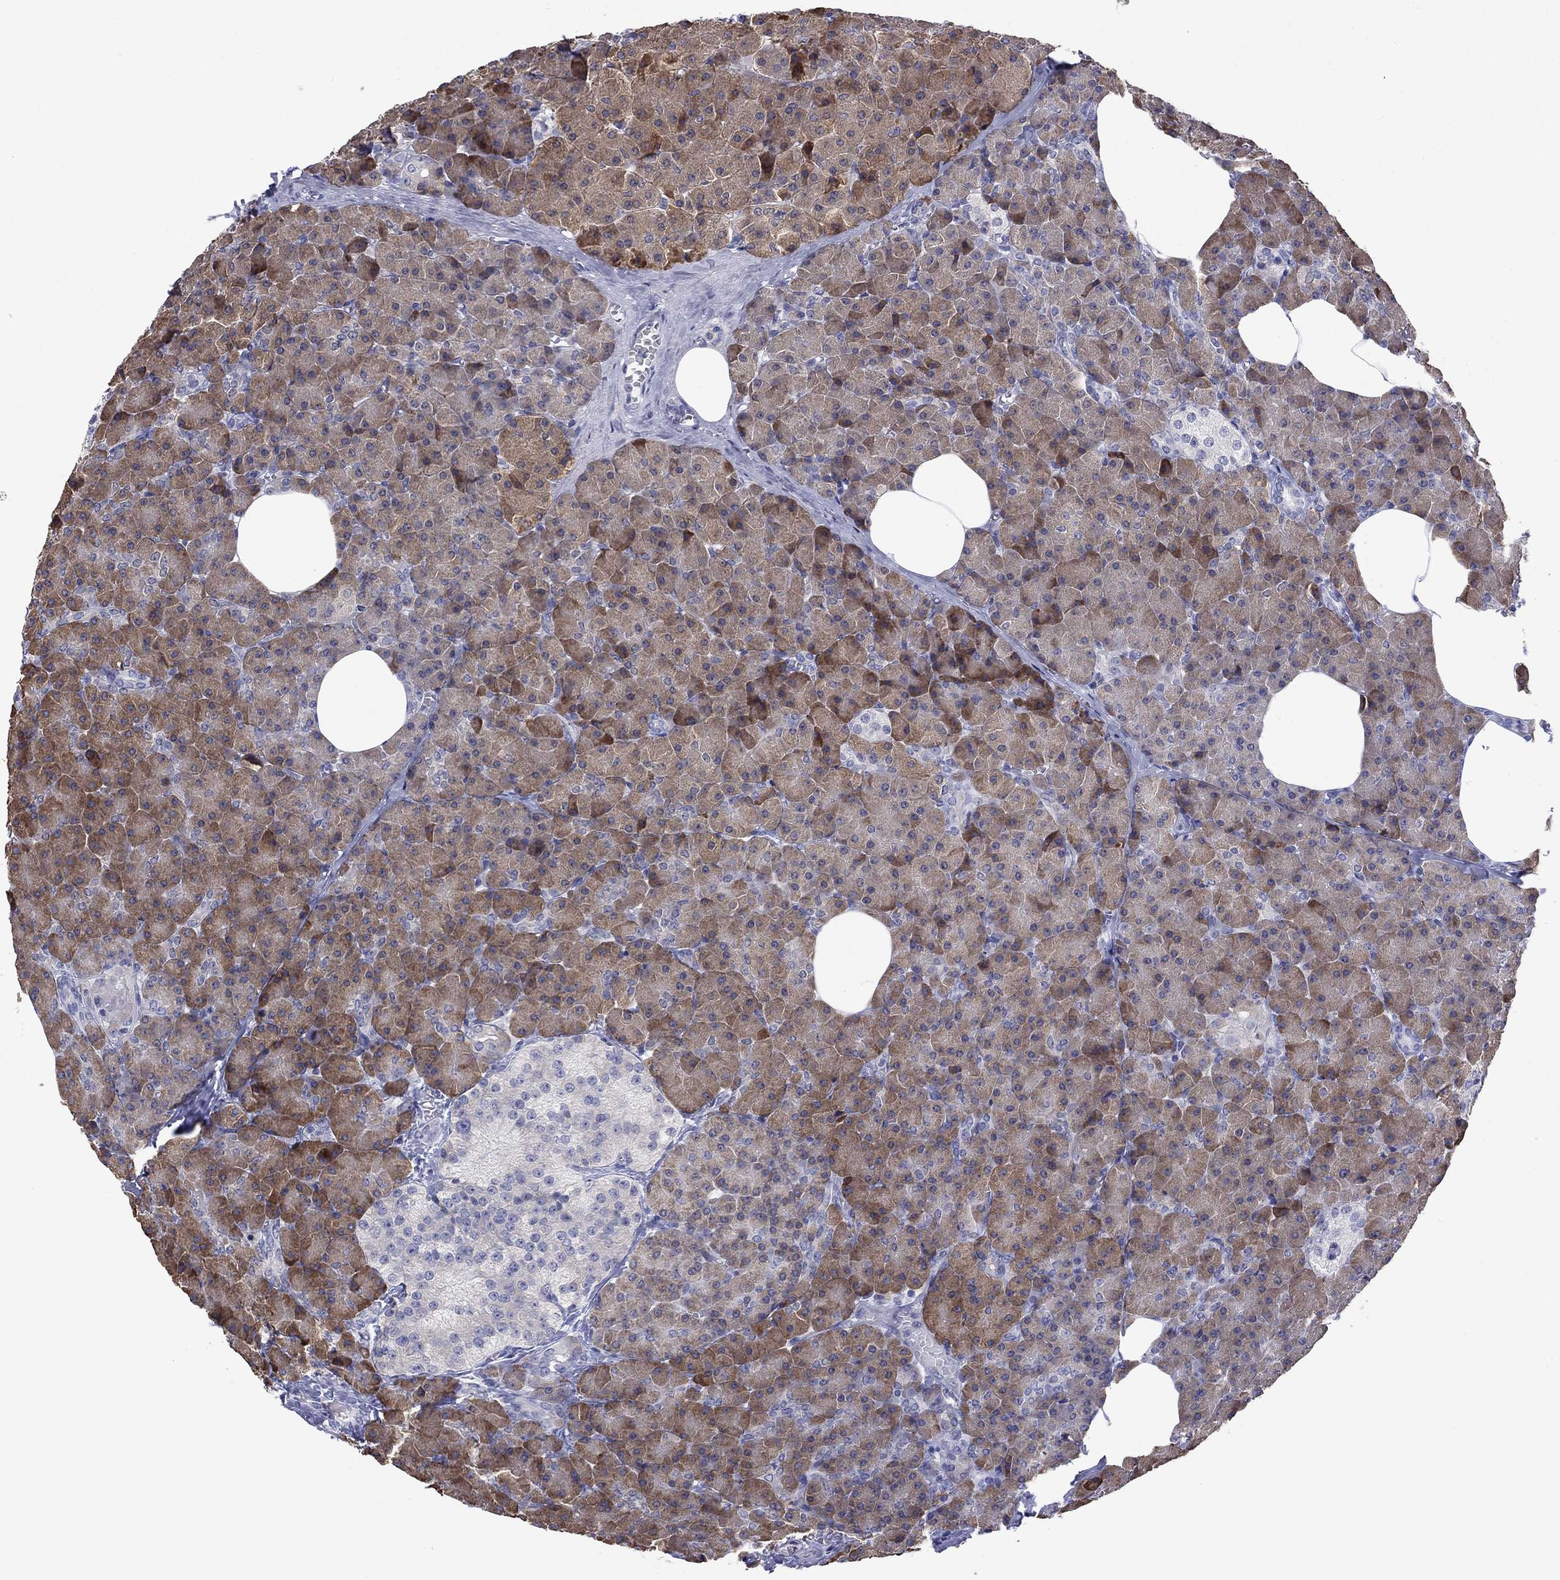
{"staining": {"intensity": "moderate", "quantity": "25%-75%", "location": "cytoplasmic/membranous"}, "tissue": "pancreas", "cell_type": "Exocrine glandular cells", "image_type": "normal", "snomed": [{"axis": "morphology", "description": "Normal tissue, NOS"}, {"axis": "topography", "description": "Pancreas"}], "caption": "A high-resolution micrograph shows IHC staining of unremarkable pancreas, which demonstrates moderate cytoplasmic/membranous positivity in about 25%-75% of exocrine glandular cells.", "gene": "TMPRSS11A", "patient": {"sex": "female", "age": 45}}